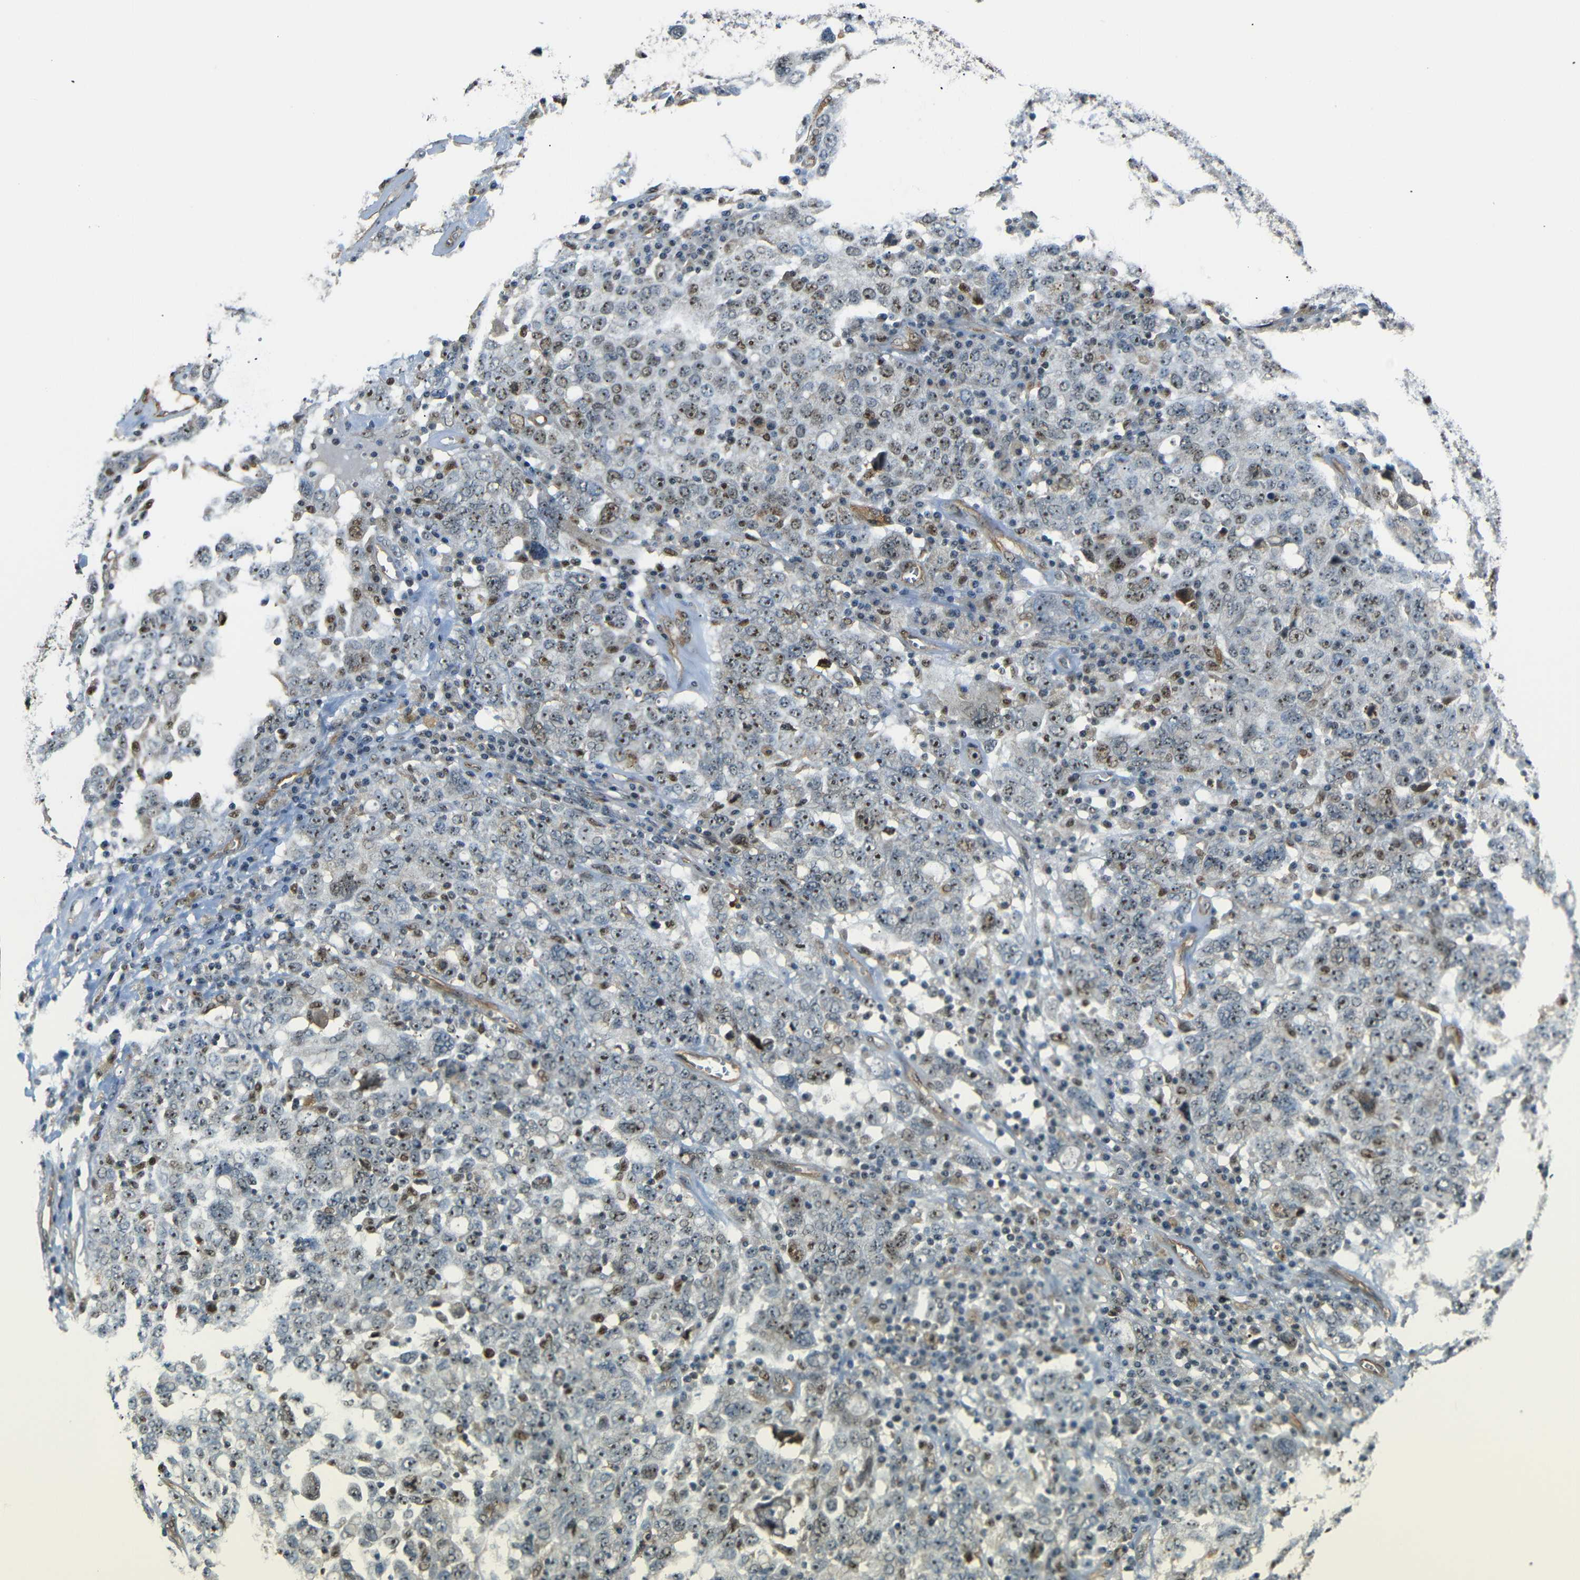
{"staining": {"intensity": "moderate", "quantity": ">75%", "location": "nuclear"}, "tissue": "ovarian cancer", "cell_type": "Tumor cells", "image_type": "cancer", "snomed": [{"axis": "morphology", "description": "Carcinoma, endometroid"}, {"axis": "topography", "description": "Ovary"}], "caption": "Tumor cells show medium levels of moderate nuclear staining in about >75% of cells in ovarian endometroid carcinoma.", "gene": "PARN", "patient": {"sex": "female", "age": 62}}